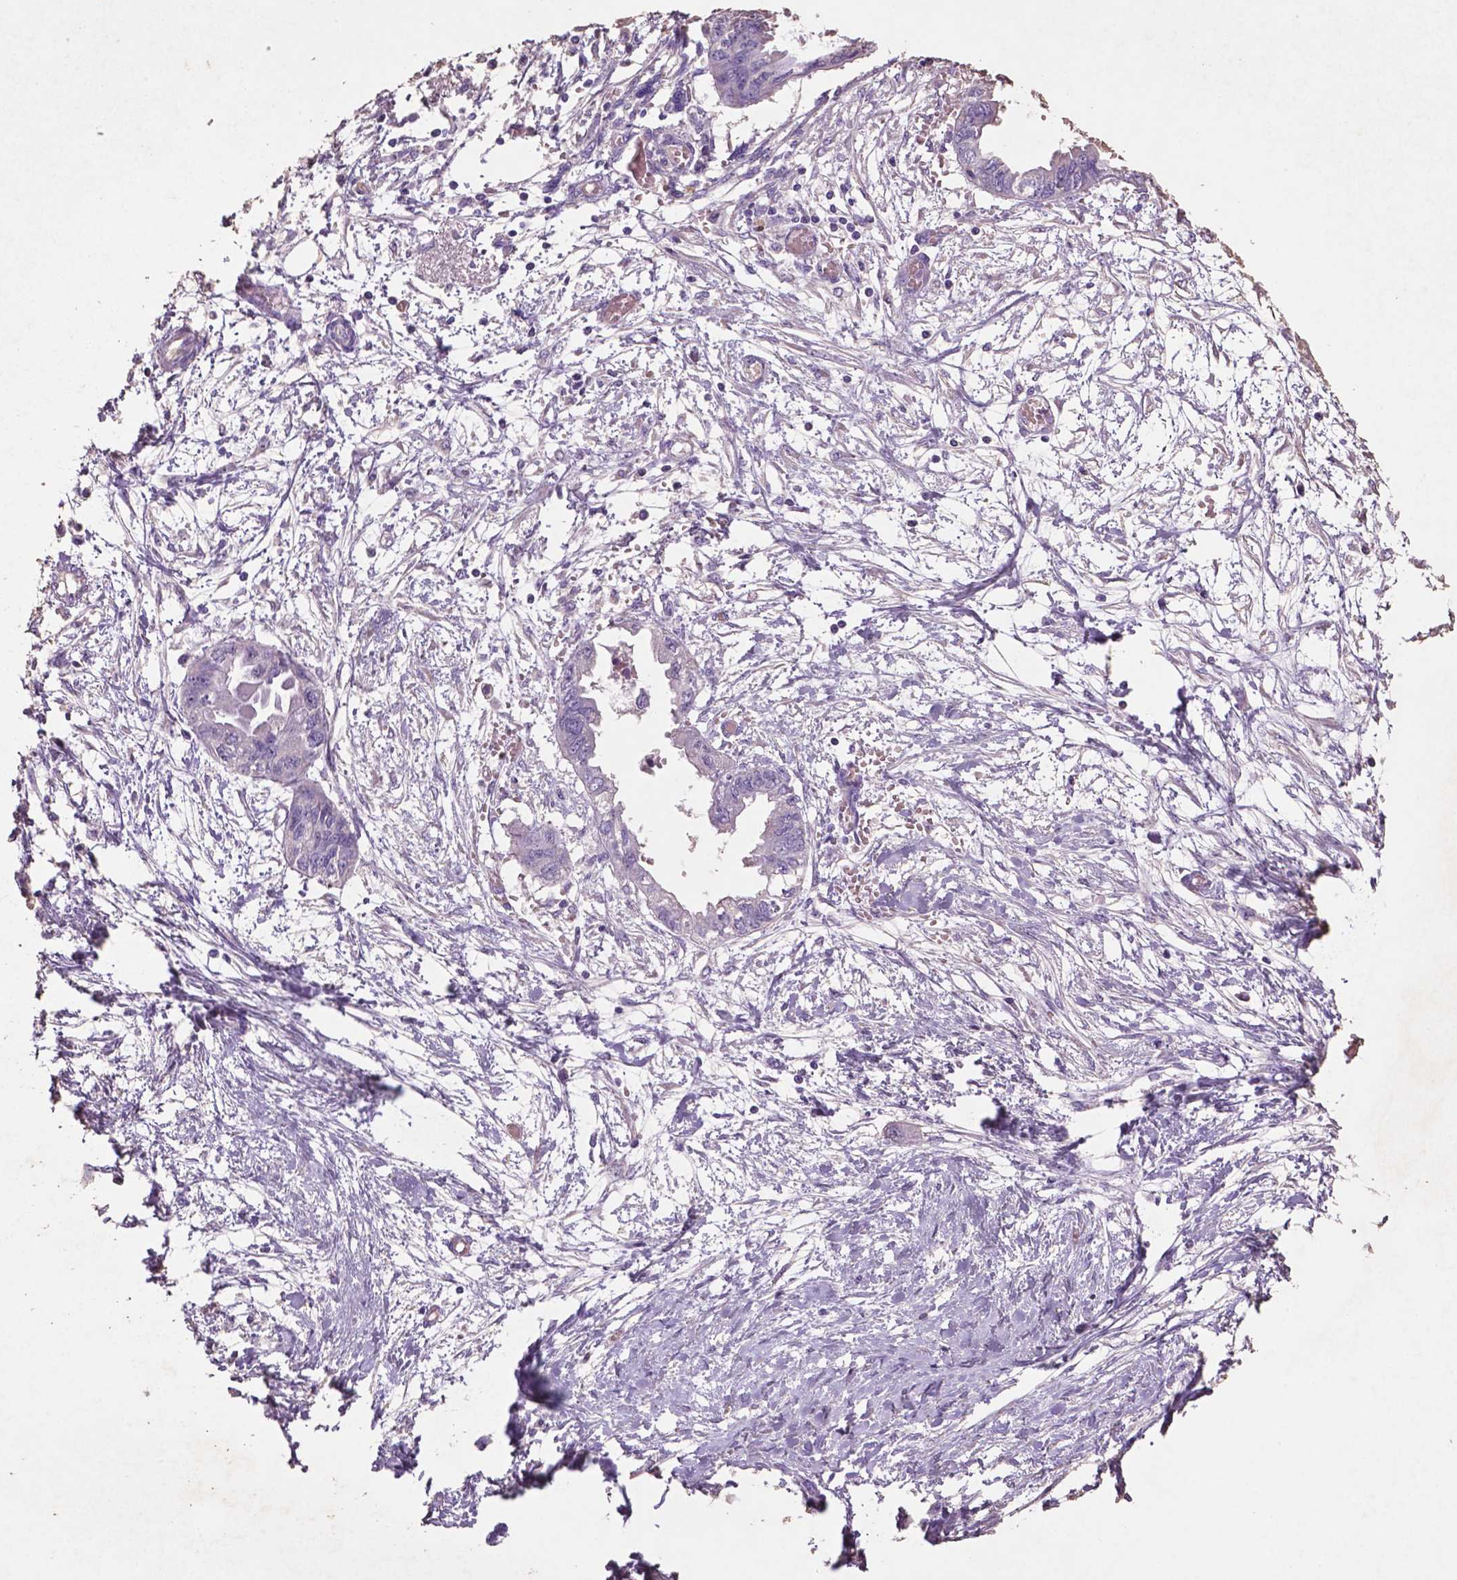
{"staining": {"intensity": "negative", "quantity": "none", "location": "none"}, "tissue": "endometrial cancer", "cell_type": "Tumor cells", "image_type": "cancer", "snomed": [{"axis": "morphology", "description": "Adenocarcinoma, NOS"}, {"axis": "morphology", "description": "Adenocarcinoma, metastatic, NOS"}, {"axis": "topography", "description": "Adipose tissue"}, {"axis": "topography", "description": "Endometrium"}], "caption": "Tumor cells show no significant expression in endometrial cancer (adenocarcinoma). Nuclei are stained in blue.", "gene": "C18orf21", "patient": {"sex": "female", "age": 67}}